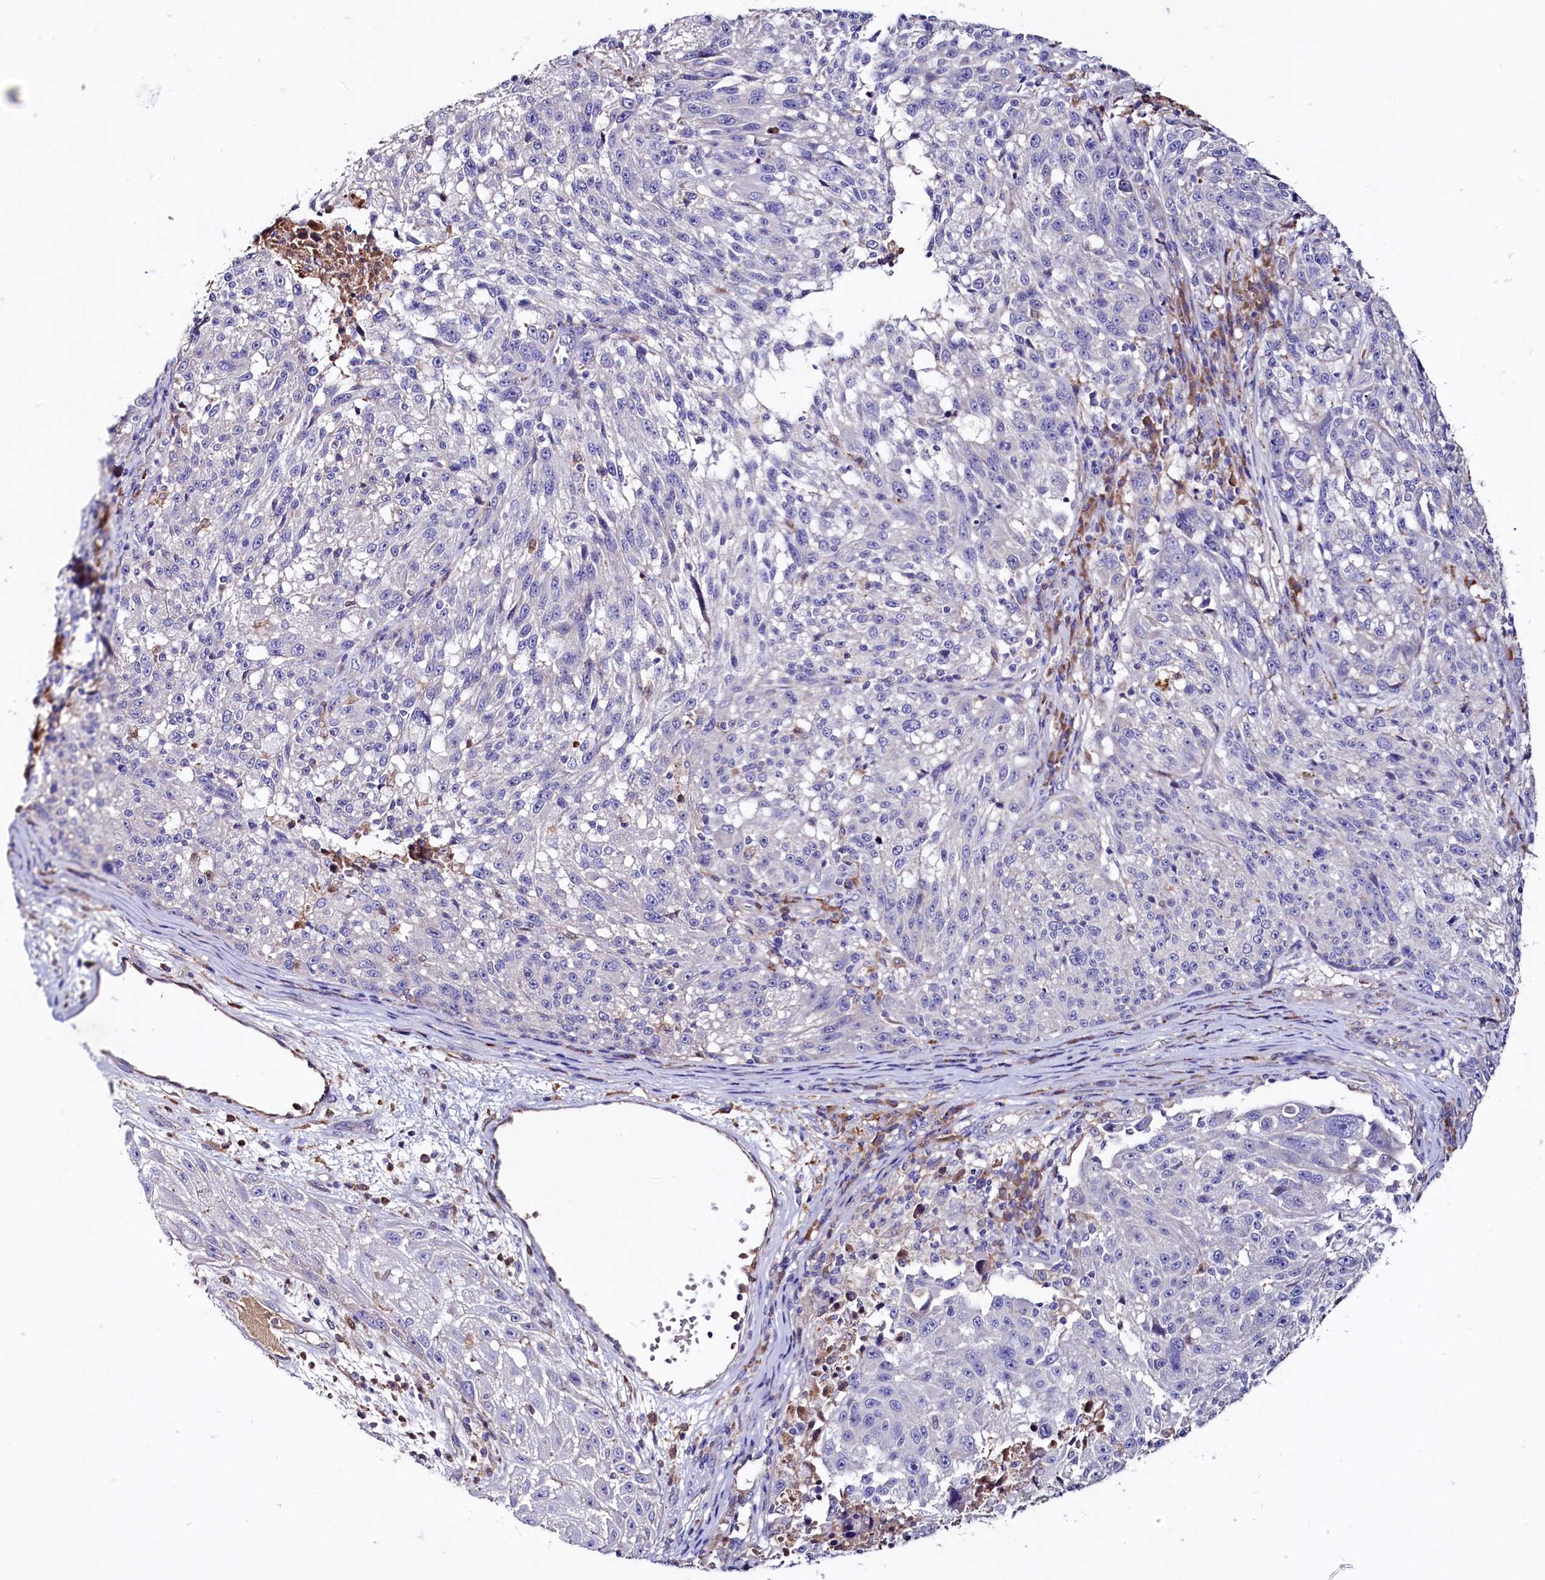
{"staining": {"intensity": "negative", "quantity": "none", "location": "none"}, "tissue": "melanoma", "cell_type": "Tumor cells", "image_type": "cancer", "snomed": [{"axis": "morphology", "description": "Malignant melanoma, NOS"}, {"axis": "topography", "description": "Skin"}], "caption": "This is a histopathology image of immunohistochemistry (IHC) staining of malignant melanoma, which shows no expression in tumor cells. (DAB (3,3'-diaminobenzidine) immunohistochemistry (IHC), high magnification).", "gene": "IL17RD", "patient": {"sex": "male", "age": 53}}